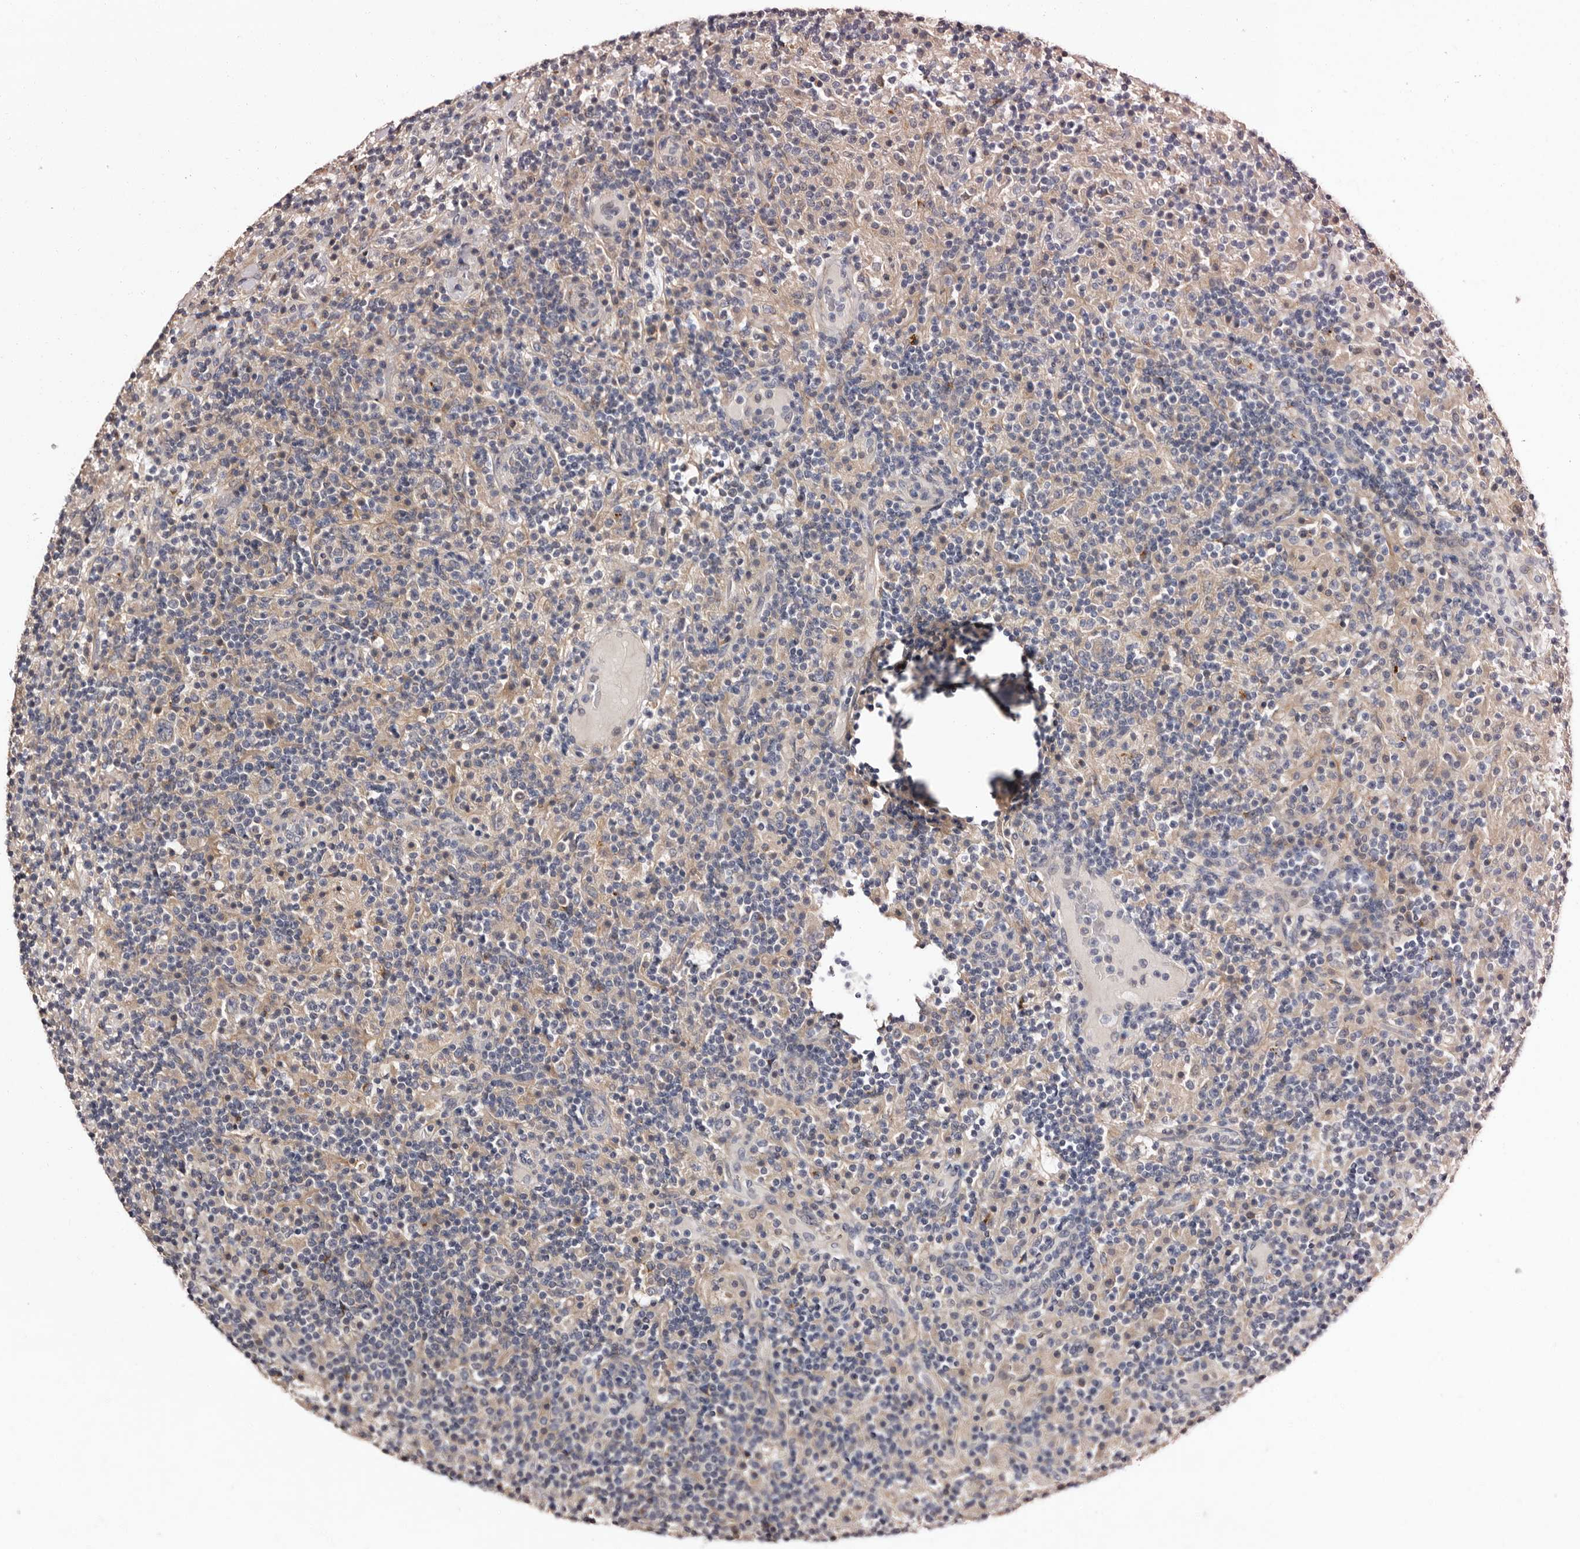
{"staining": {"intensity": "moderate", "quantity": "25%-75%", "location": "cytoplasmic/membranous"}, "tissue": "lymphoma", "cell_type": "Tumor cells", "image_type": "cancer", "snomed": [{"axis": "morphology", "description": "Hodgkin's disease, NOS"}, {"axis": "topography", "description": "Lymph node"}], "caption": "A medium amount of moderate cytoplasmic/membranous positivity is appreciated in about 25%-75% of tumor cells in lymphoma tissue.", "gene": "FAM91A1", "patient": {"sex": "male", "age": 70}}